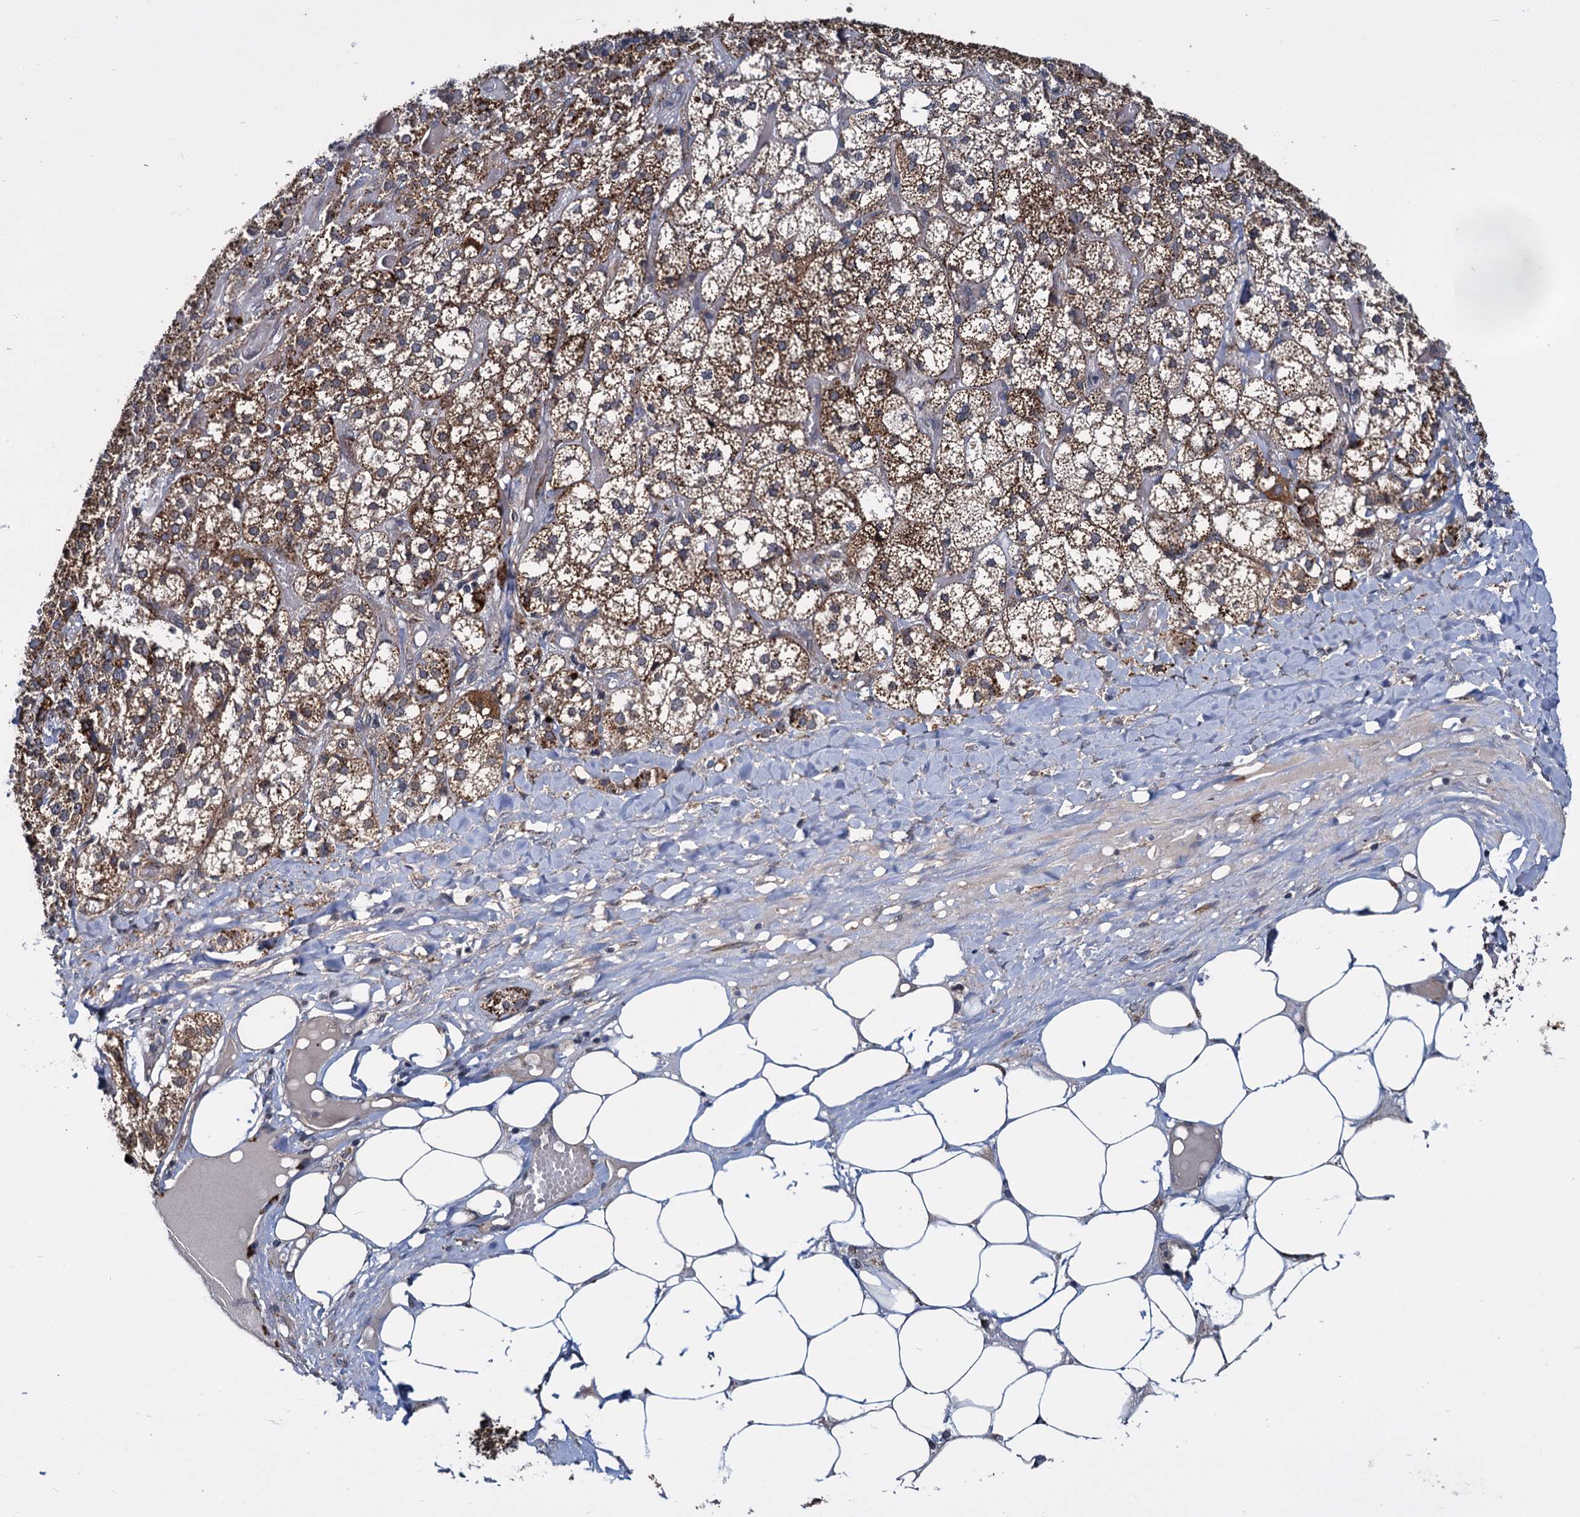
{"staining": {"intensity": "strong", "quantity": "25%-75%", "location": "cytoplasmic/membranous"}, "tissue": "adrenal gland", "cell_type": "Glandular cells", "image_type": "normal", "snomed": [{"axis": "morphology", "description": "Normal tissue, NOS"}, {"axis": "topography", "description": "Adrenal gland"}], "caption": "Strong cytoplasmic/membranous expression for a protein is seen in approximately 25%-75% of glandular cells of benign adrenal gland using immunohistochemistry (IHC).", "gene": "ARHGAP42", "patient": {"sex": "female", "age": 61}}